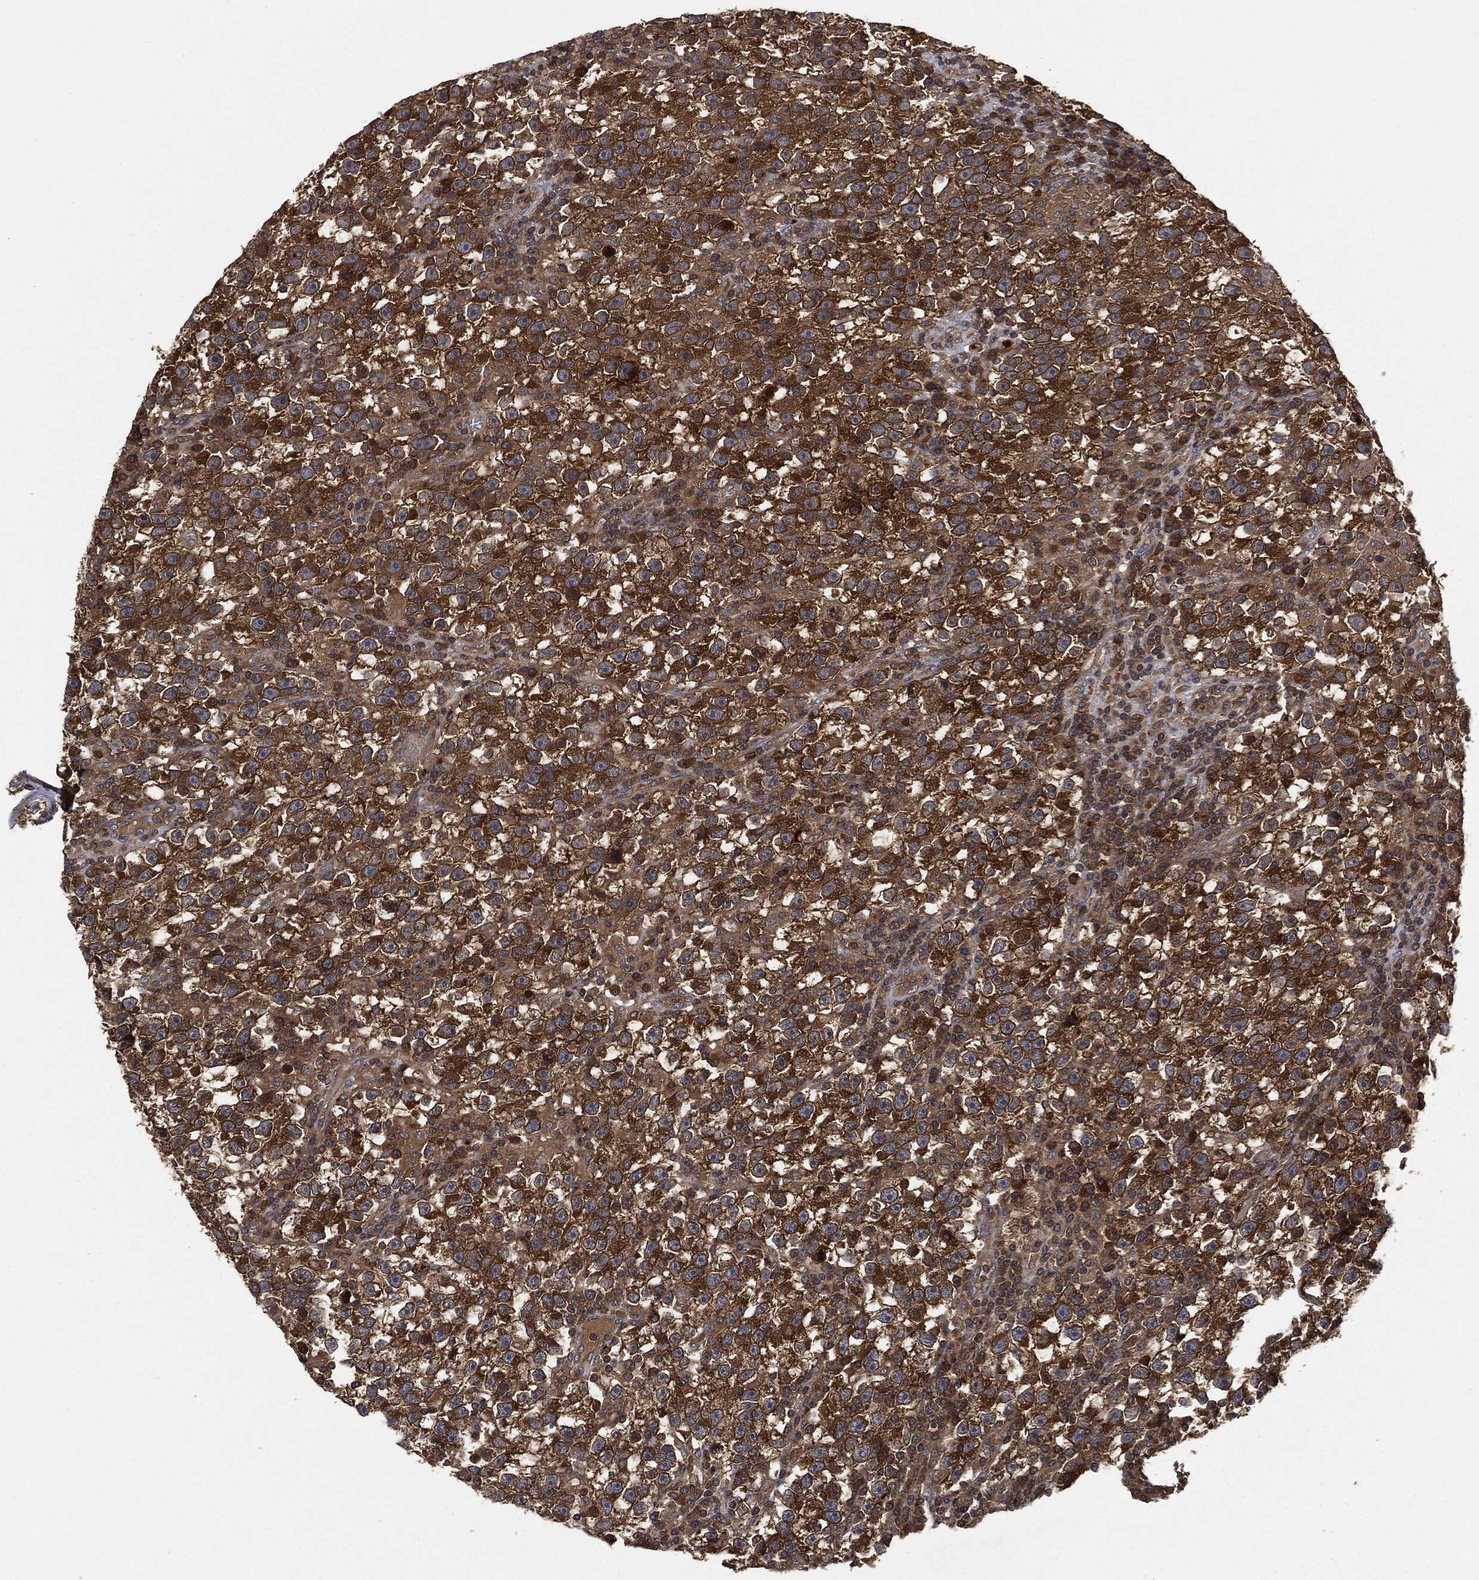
{"staining": {"intensity": "strong", "quantity": ">75%", "location": "cytoplasmic/membranous"}, "tissue": "testis cancer", "cell_type": "Tumor cells", "image_type": "cancer", "snomed": [{"axis": "morphology", "description": "Seminoma, NOS"}, {"axis": "topography", "description": "Testis"}], "caption": "Protein staining of testis cancer (seminoma) tissue exhibits strong cytoplasmic/membranous staining in approximately >75% of tumor cells.", "gene": "BRAF", "patient": {"sex": "male", "age": 47}}